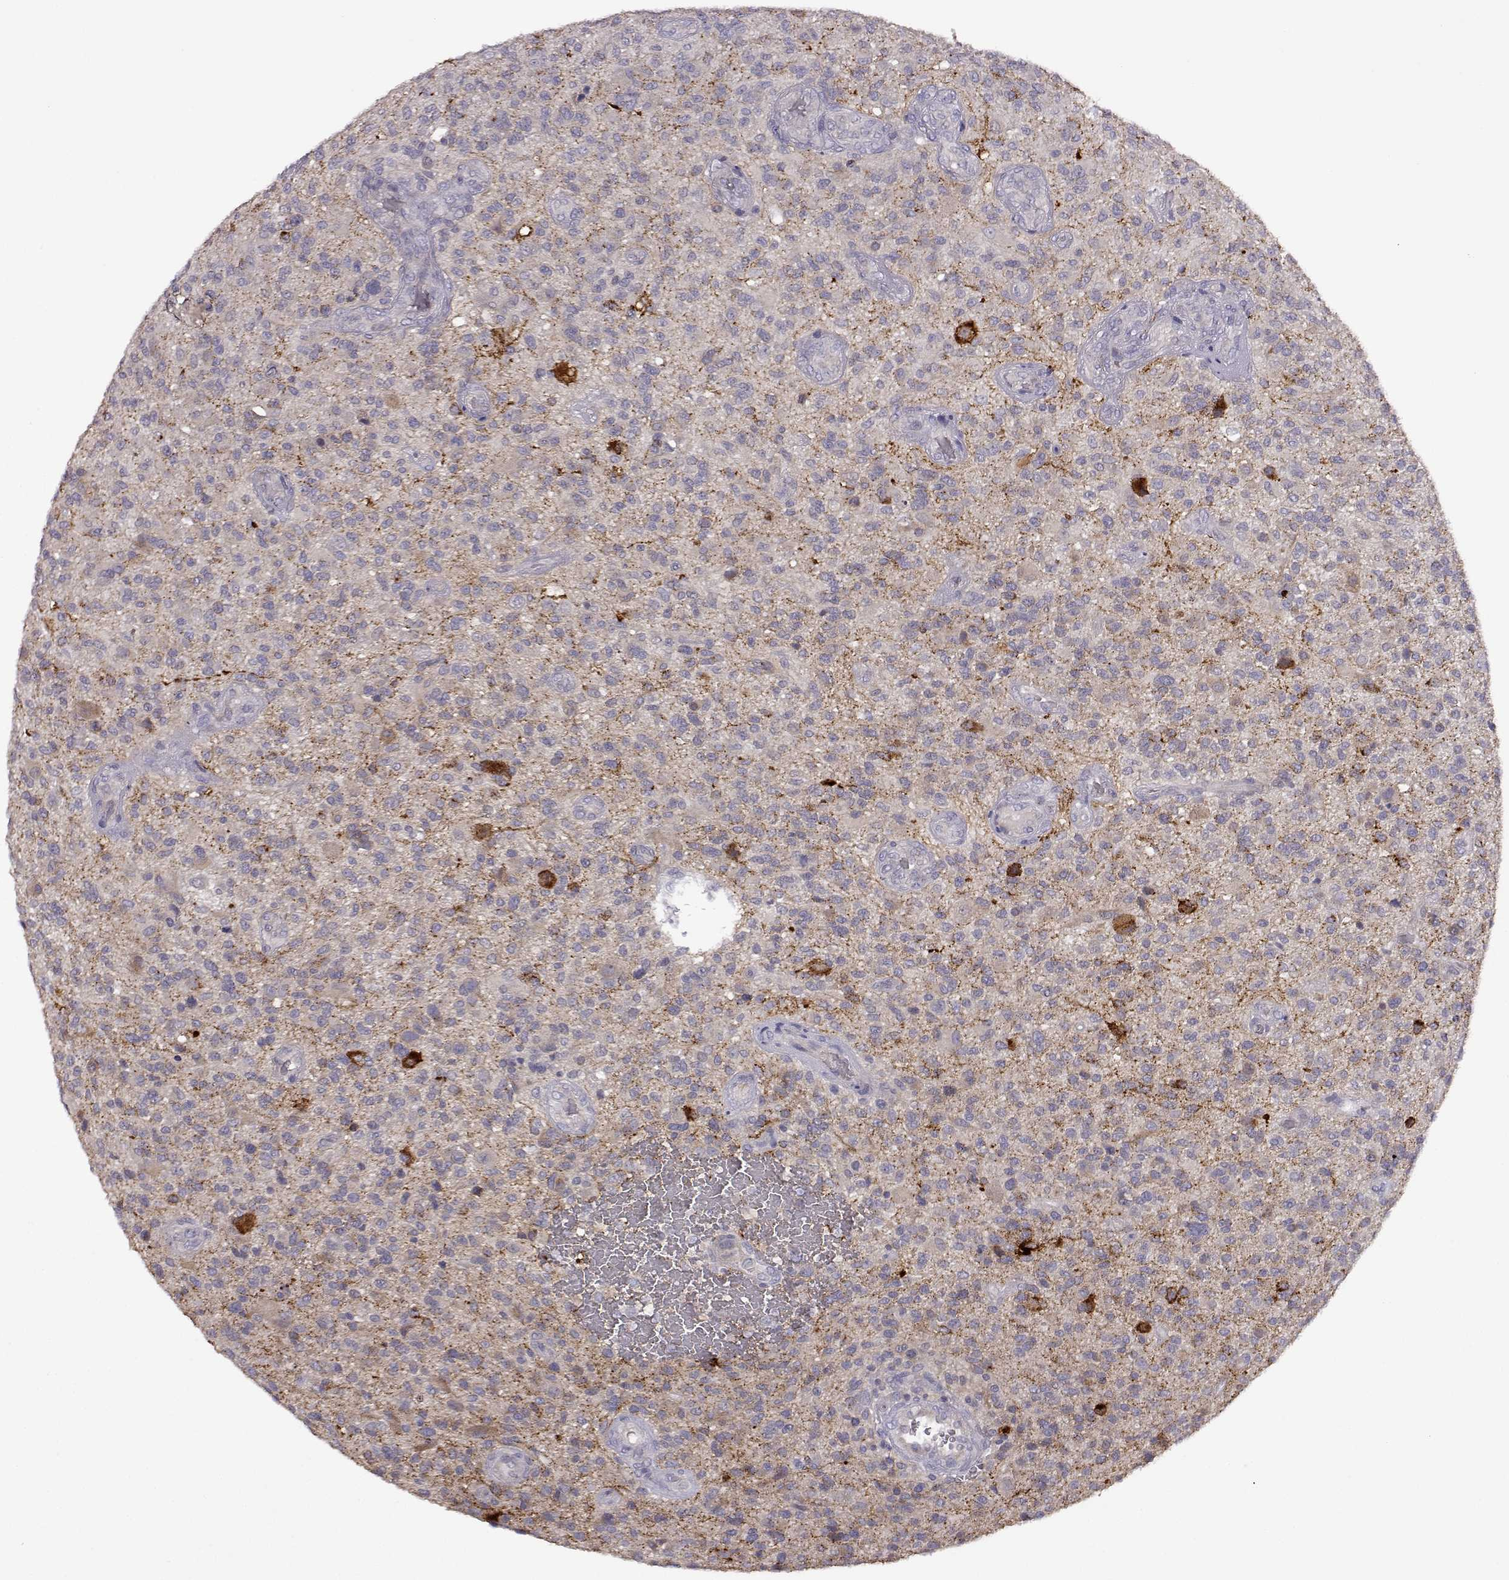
{"staining": {"intensity": "negative", "quantity": "none", "location": "none"}, "tissue": "glioma", "cell_type": "Tumor cells", "image_type": "cancer", "snomed": [{"axis": "morphology", "description": "Glioma, malignant, High grade"}, {"axis": "topography", "description": "Brain"}], "caption": "There is no significant expression in tumor cells of malignant glioma (high-grade). The staining was performed using DAB (3,3'-diaminobenzidine) to visualize the protein expression in brown, while the nuclei were stained in blue with hematoxylin (Magnification: 20x).", "gene": "VGF", "patient": {"sex": "male", "age": 47}}